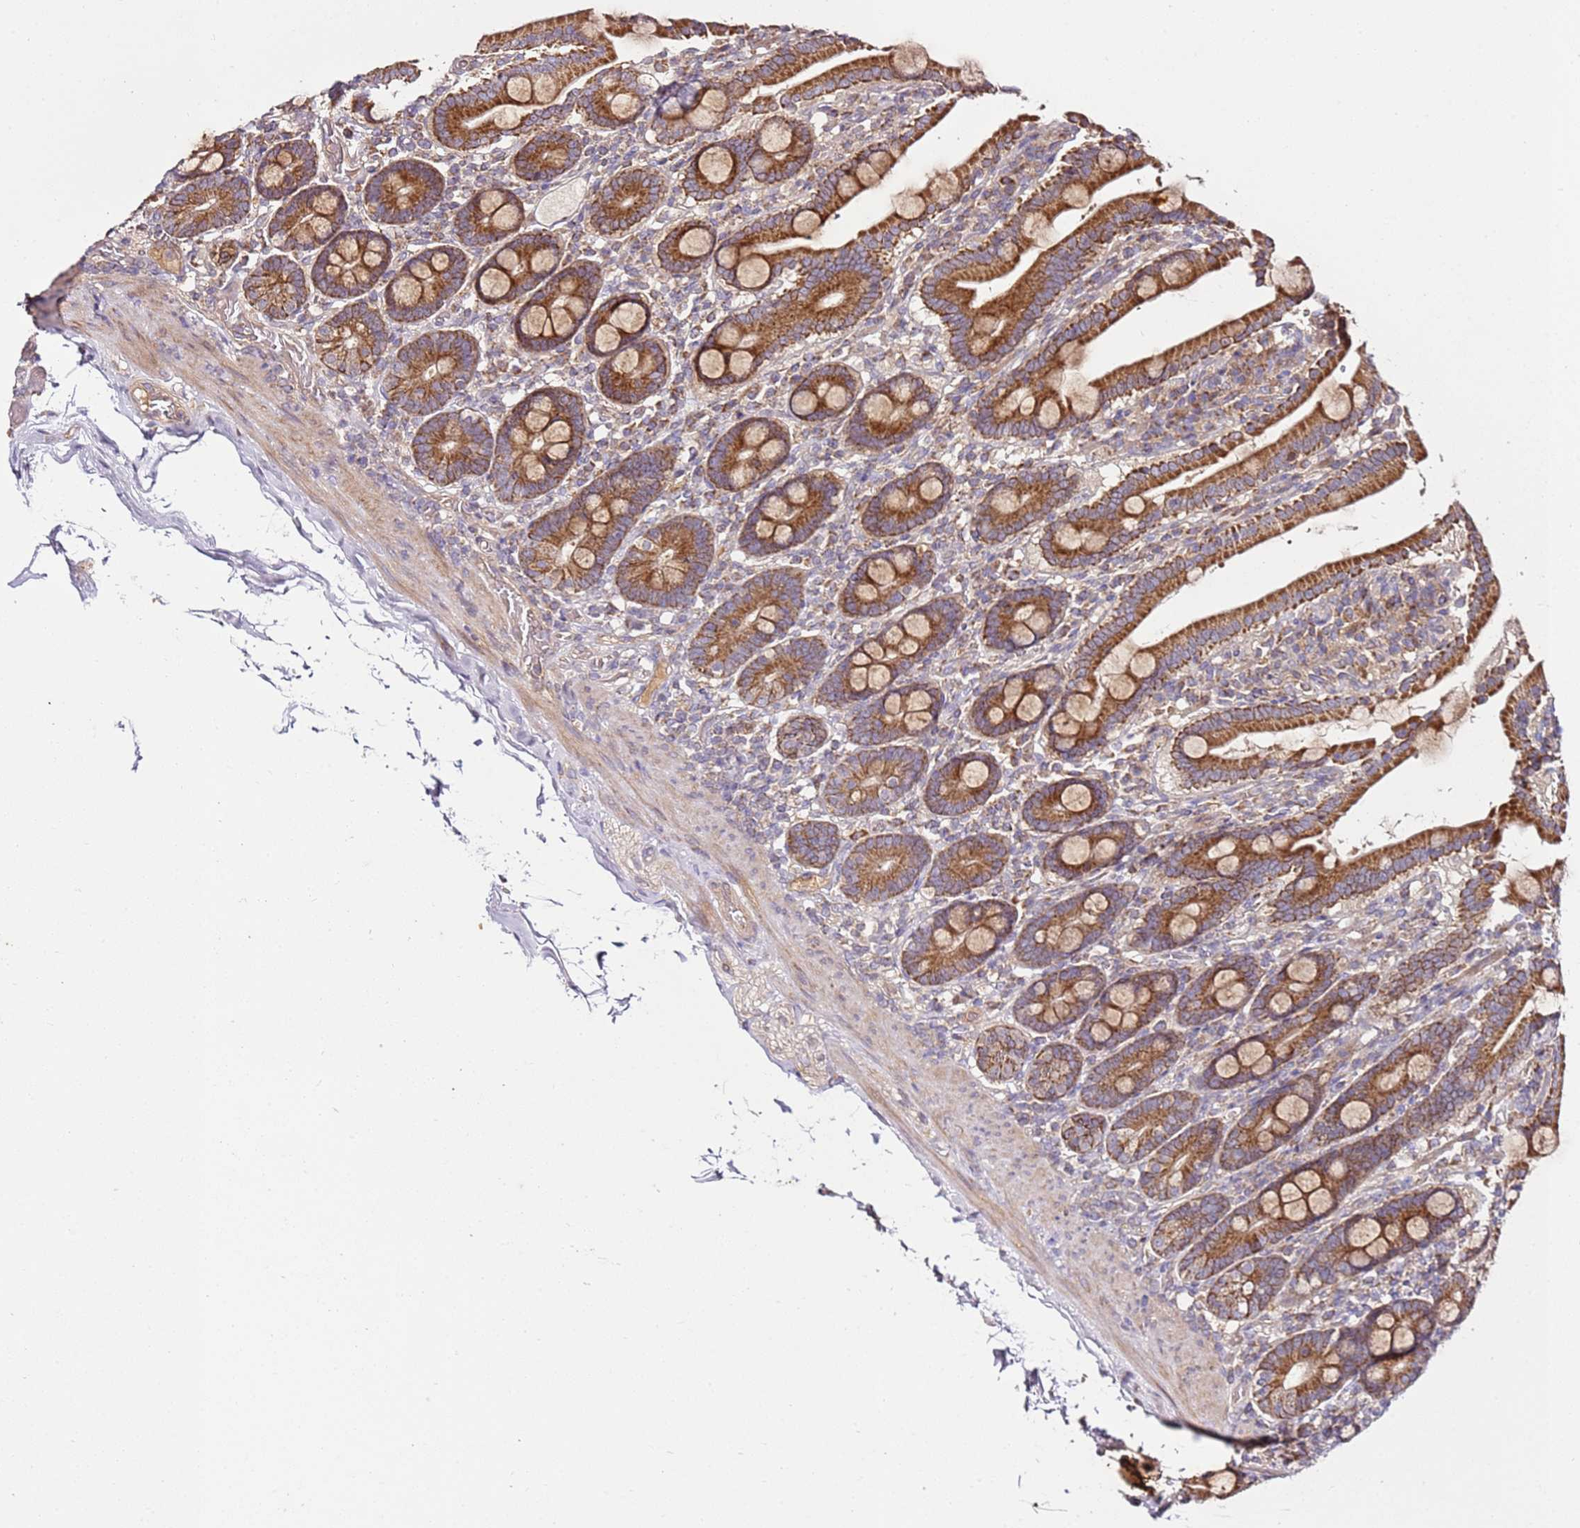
{"staining": {"intensity": "strong", "quantity": ">75%", "location": "cytoplasmic/membranous"}, "tissue": "duodenum", "cell_type": "Glandular cells", "image_type": "normal", "snomed": [{"axis": "morphology", "description": "Normal tissue, NOS"}, {"axis": "topography", "description": "Duodenum"}], "caption": "Glandular cells show strong cytoplasmic/membranous positivity in approximately >75% of cells in benign duodenum.", "gene": "KRTAP21", "patient": {"sex": "male", "age": 55}}